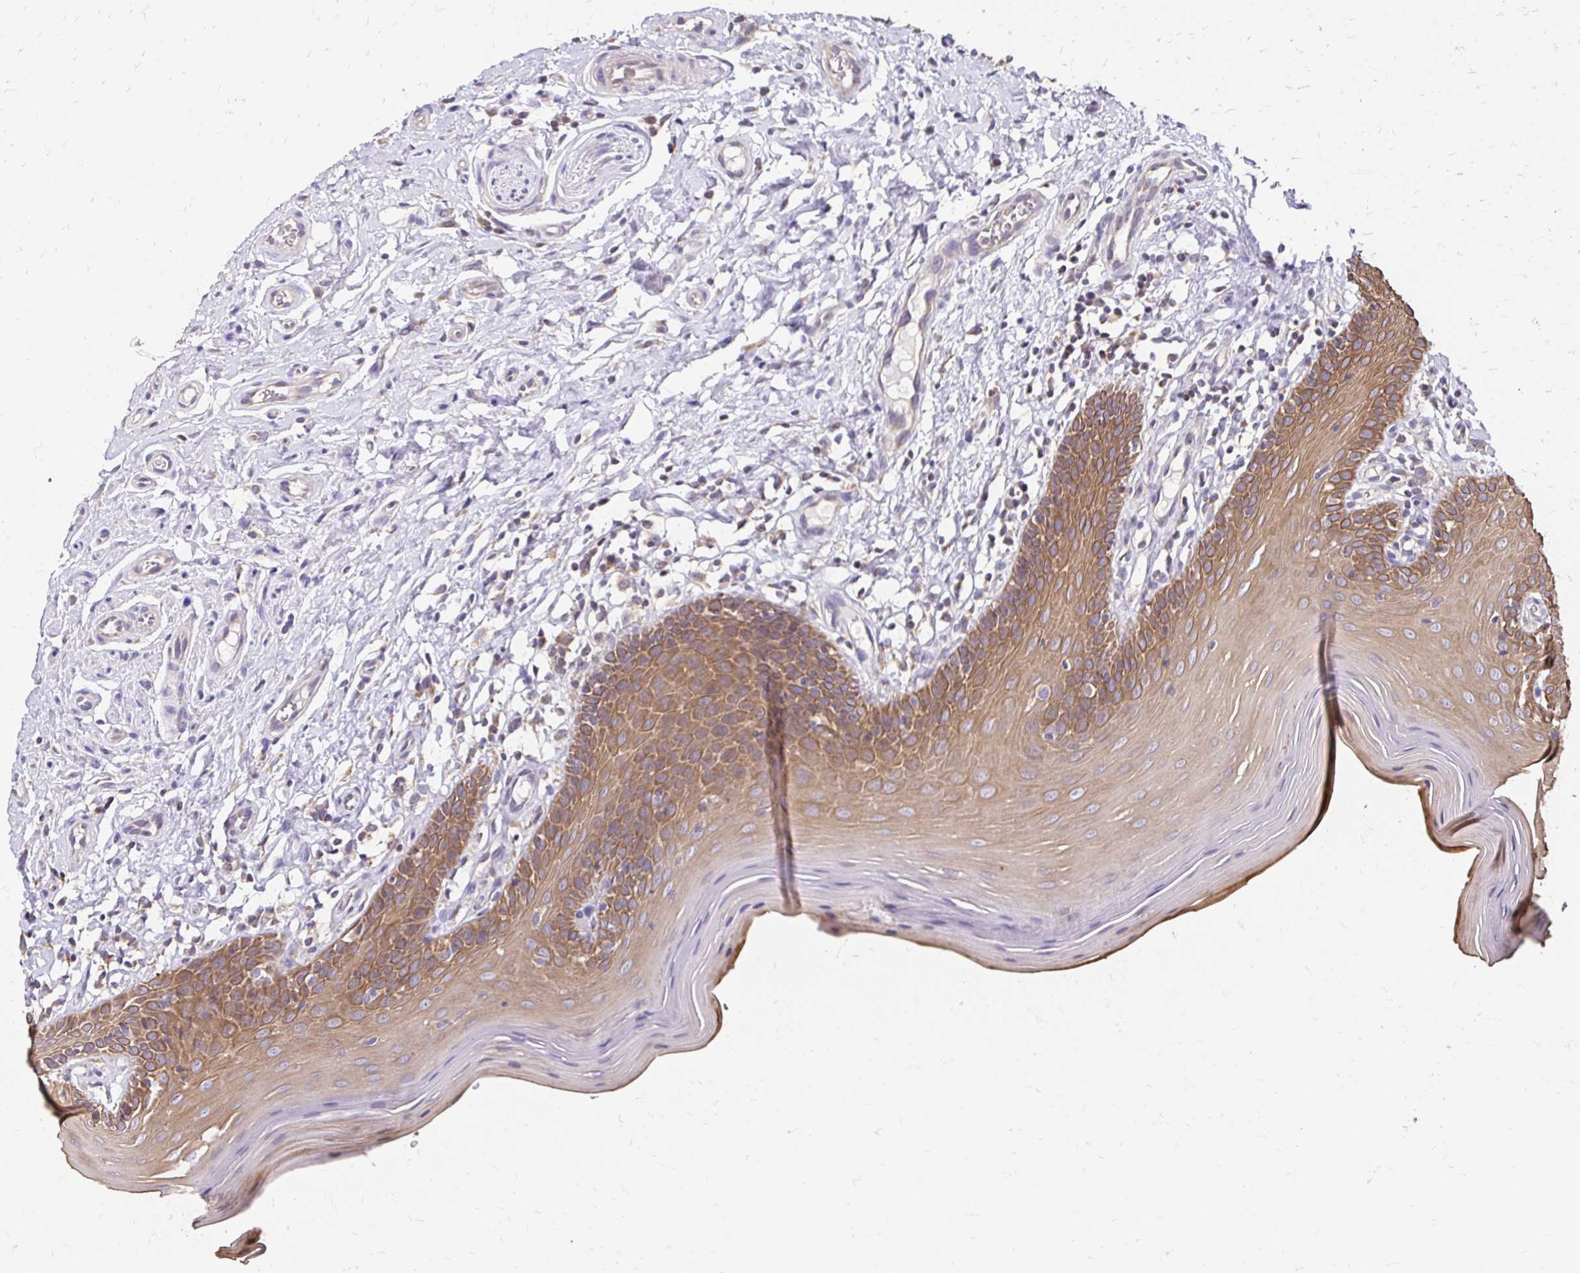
{"staining": {"intensity": "moderate", "quantity": ">75%", "location": "cytoplasmic/membranous"}, "tissue": "oral mucosa", "cell_type": "Squamous epithelial cells", "image_type": "normal", "snomed": [{"axis": "morphology", "description": "Normal tissue, NOS"}, {"axis": "topography", "description": "Oral tissue"}, {"axis": "topography", "description": "Tounge, NOS"}], "caption": "Squamous epithelial cells exhibit medium levels of moderate cytoplasmic/membranous expression in about >75% of cells in benign oral mucosa.", "gene": "ZW10", "patient": {"sex": "female", "age": 58}}